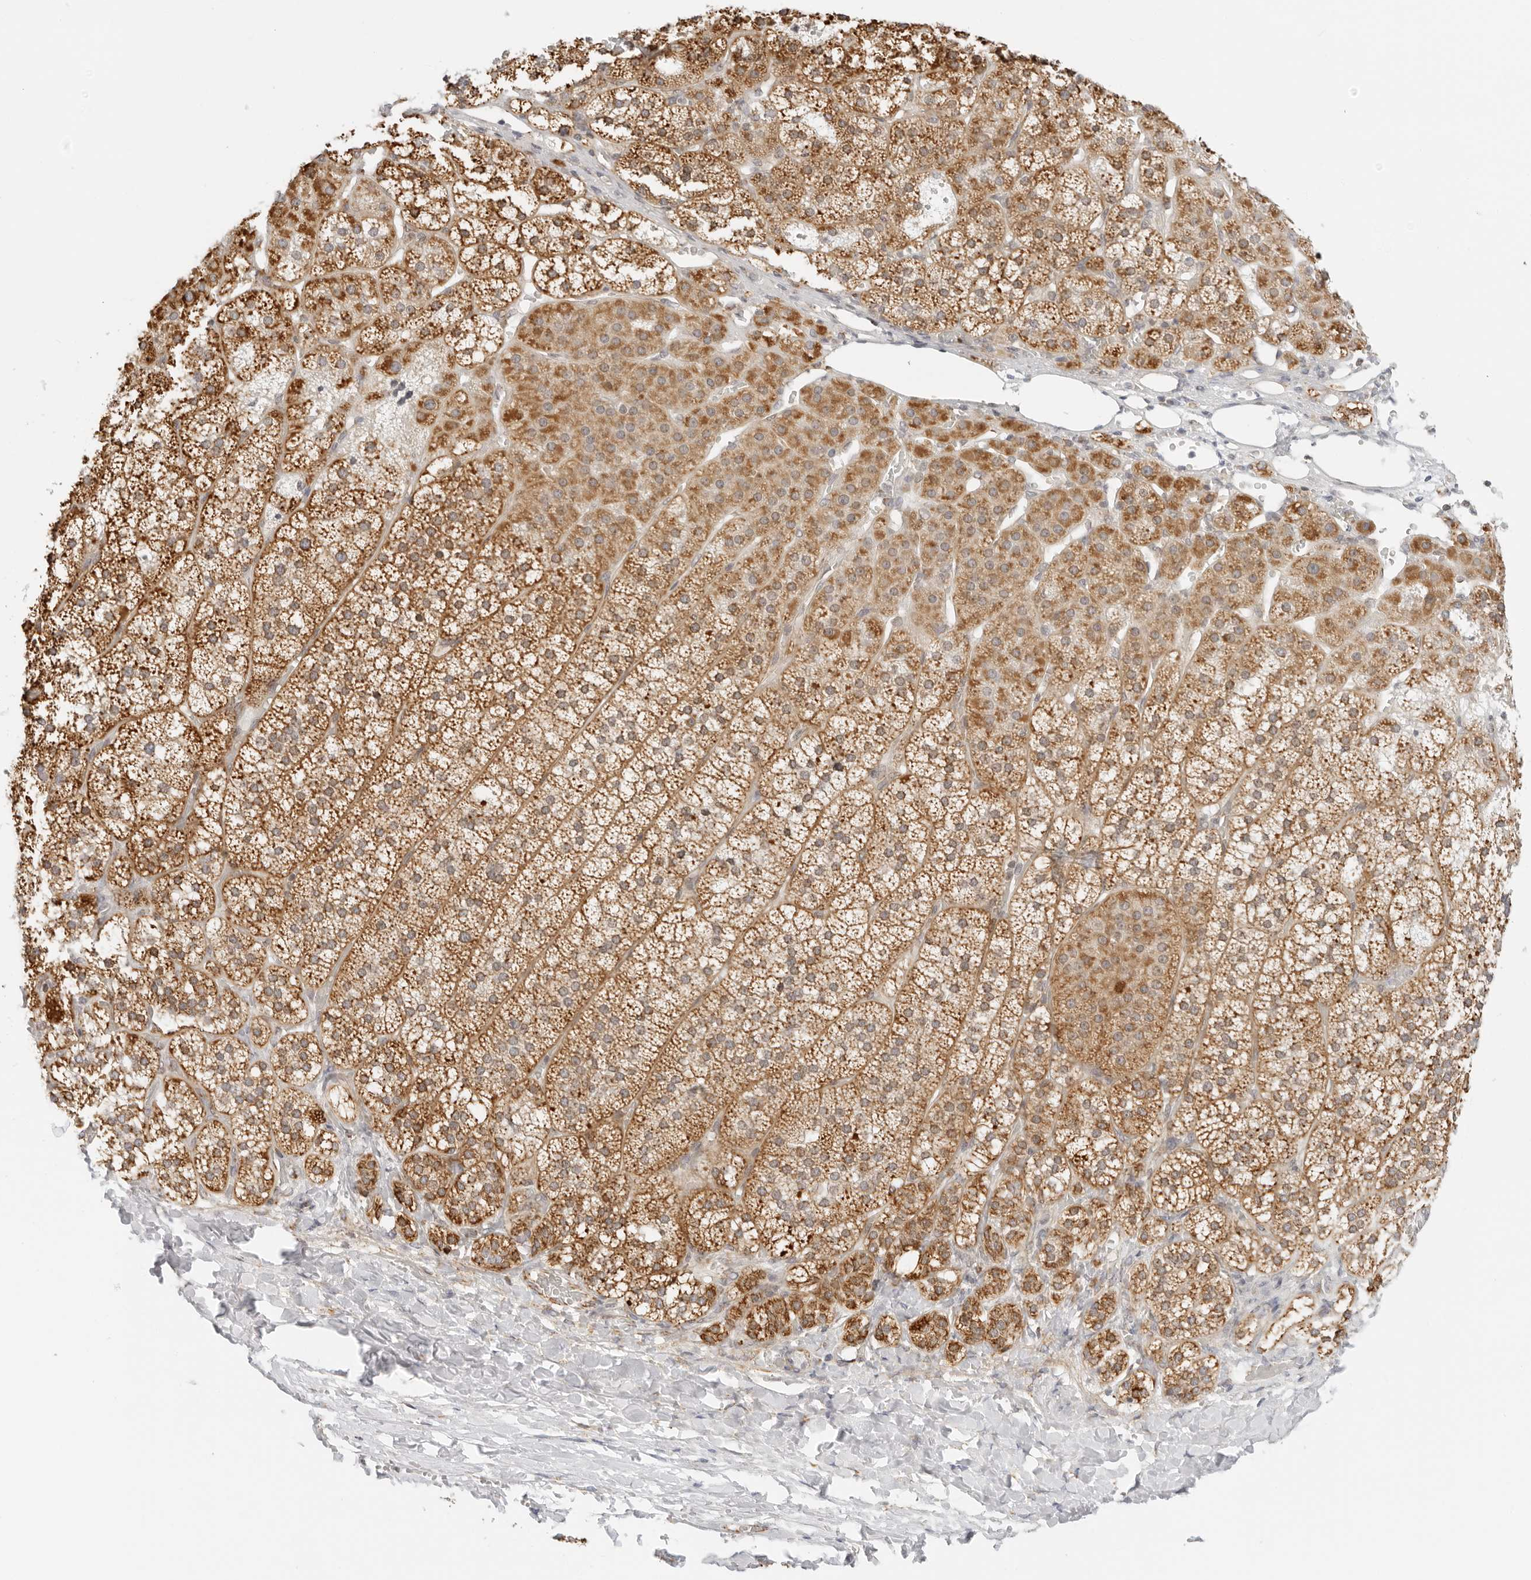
{"staining": {"intensity": "strong", "quantity": ">75%", "location": "cytoplasmic/membranous"}, "tissue": "adrenal gland", "cell_type": "Glandular cells", "image_type": "normal", "snomed": [{"axis": "morphology", "description": "Normal tissue, NOS"}, {"axis": "topography", "description": "Adrenal gland"}], "caption": "Benign adrenal gland demonstrates strong cytoplasmic/membranous staining in about >75% of glandular cells, visualized by immunohistochemistry.", "gene": "RC3H1", "patient": {"sex": "female", "age": 44}}